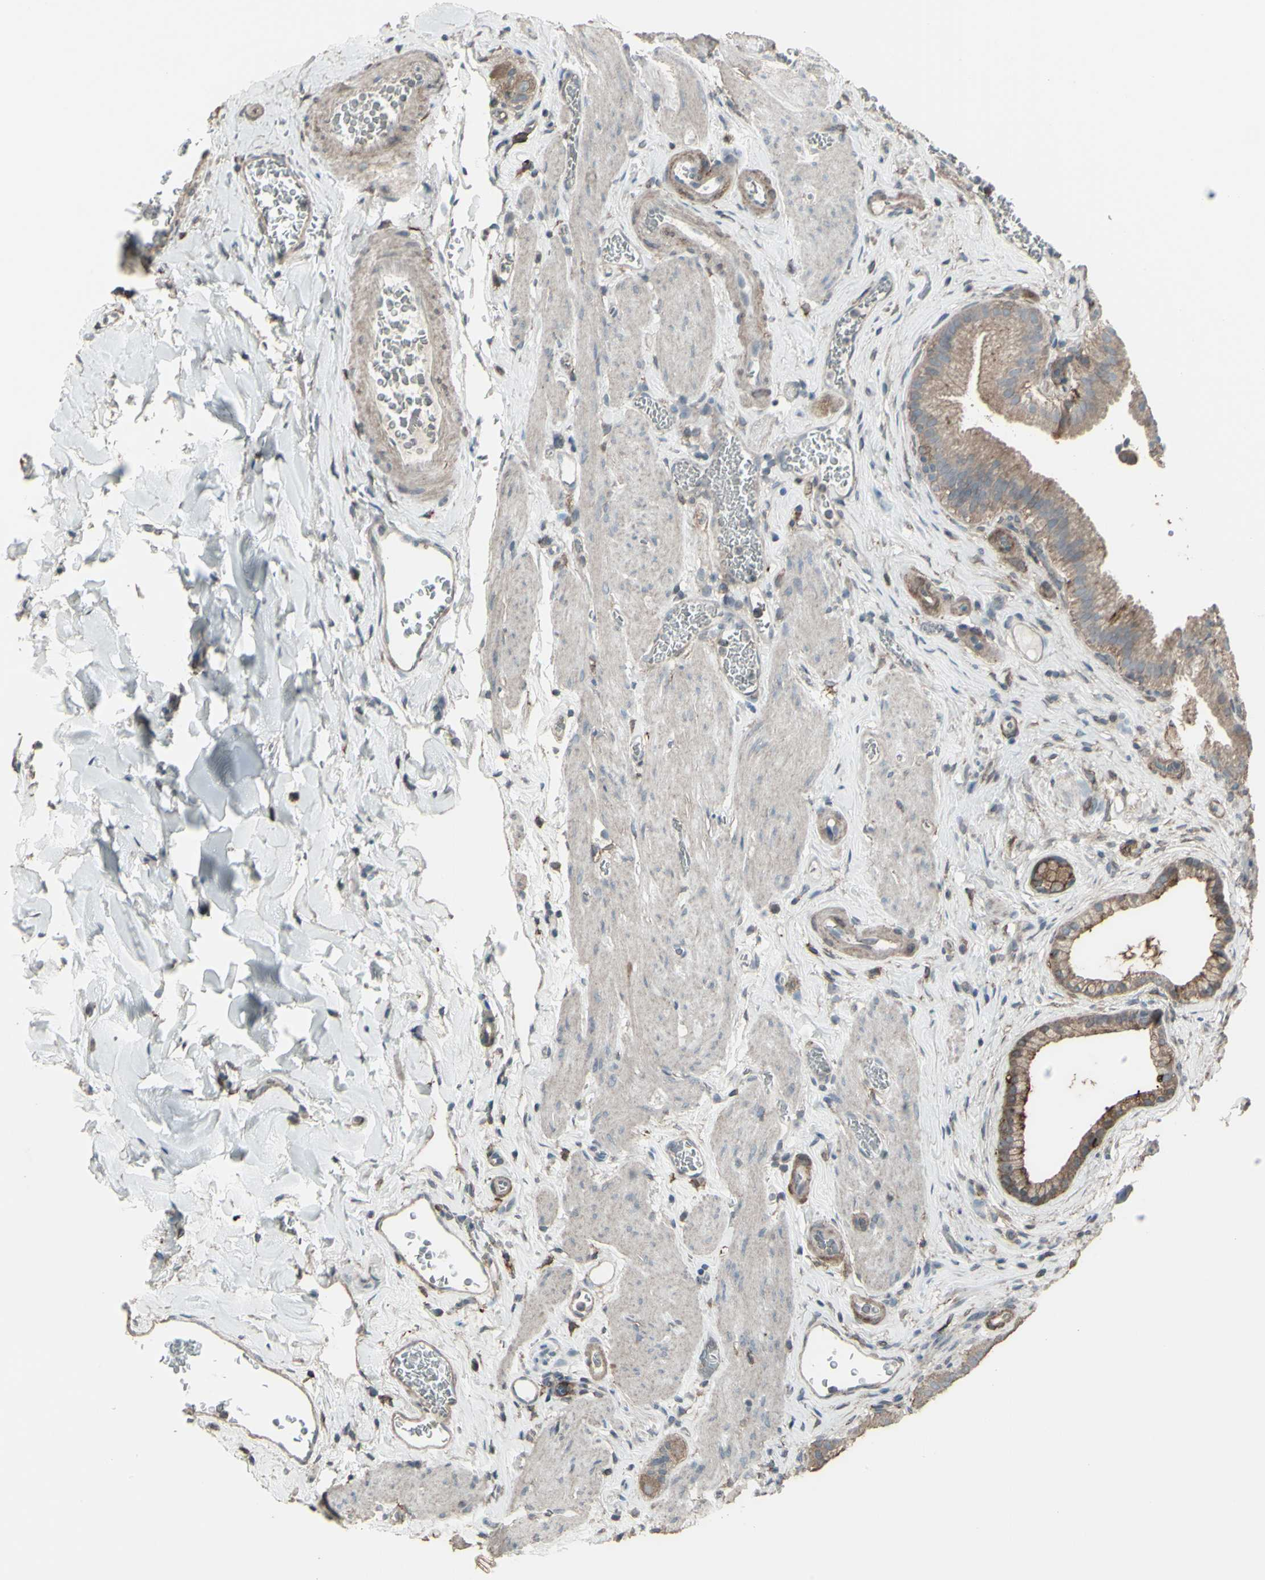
{"staining": {"intensity": "moderate", "quantity": ">75%", "location": "cytoplasmic/membranous"}, "tissue": "gallbladder", "cell_type": "Glandular cells", "image_type": "normal", "snomed": [{"axis": "morphology", "description": "Normal tissue, NOS"}, {"axis": "topography", "description": "Gallbladder"}], "caption": "Glandular cells demonstrate medium levels of moderate cytoplasmic/membranous staining in about >75% of cells in benign human gallbladder.", "gene": "SMO", "patient": {"sex": "male", "age": 54}}